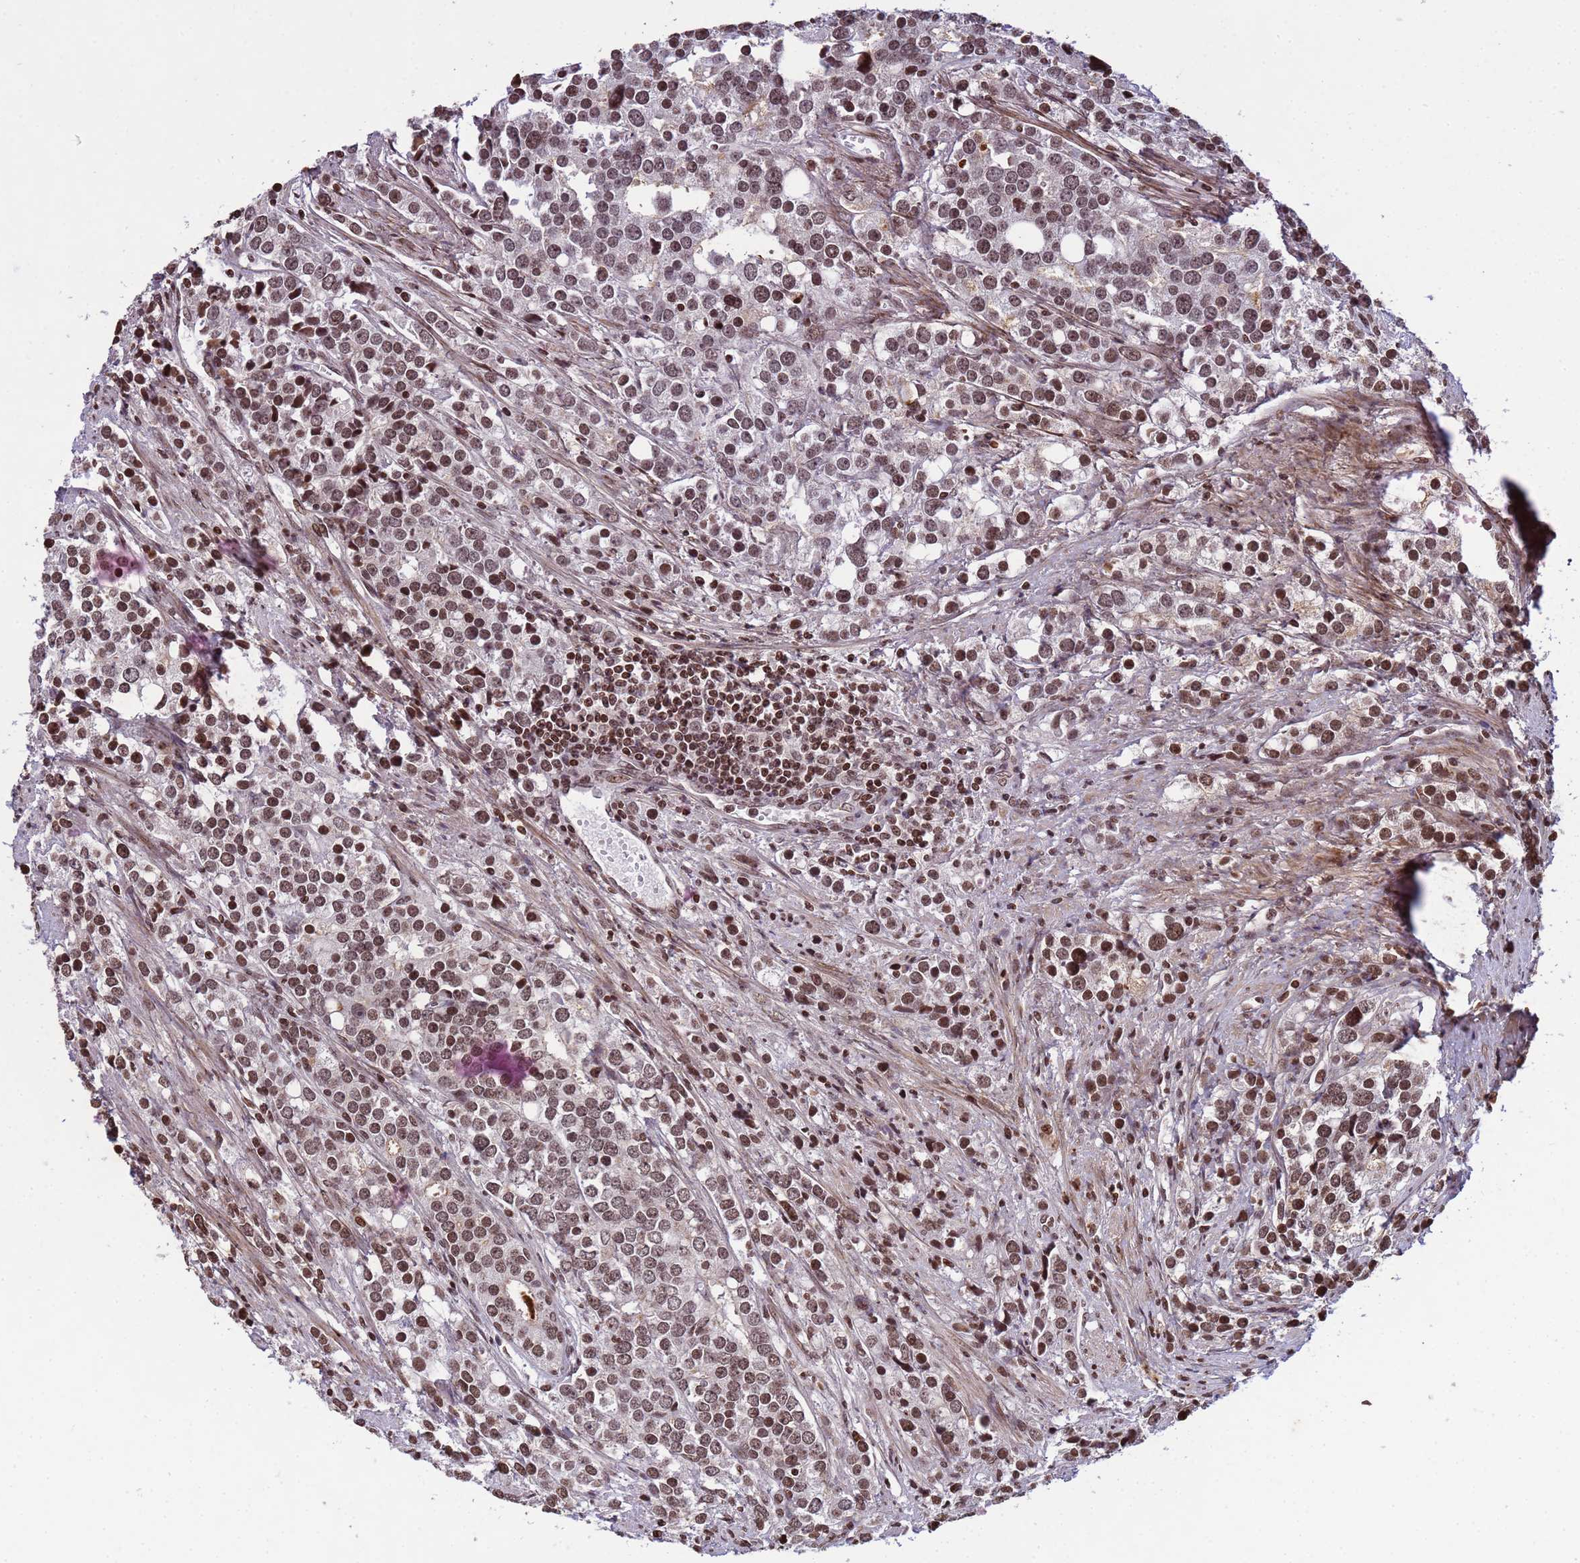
{"staining": {"intensity": "moderate", "quantity": ">75%", "location": "nuclear"}, "tissue": "prostate cancer", "cell_type": "Tumor cells", "image_type": "cancer", "snomed": [{"axis": "morphology", "description": "Adenocarcinoma, High grade"}, {"axis": "topography", "description": "Prostate"}], "caption": "This micrograph demonstrates prostate cancer (adenocarcinoma (high-grade)) stained with immunohistochemistry (IHC) to label a protein in brown. The nuclear of tumor cells show moderate positivity for the protein. Nuclei are counter-stained blue.", "gene": "H3-3B", "patient": {"sex": "male", "age": 71}}